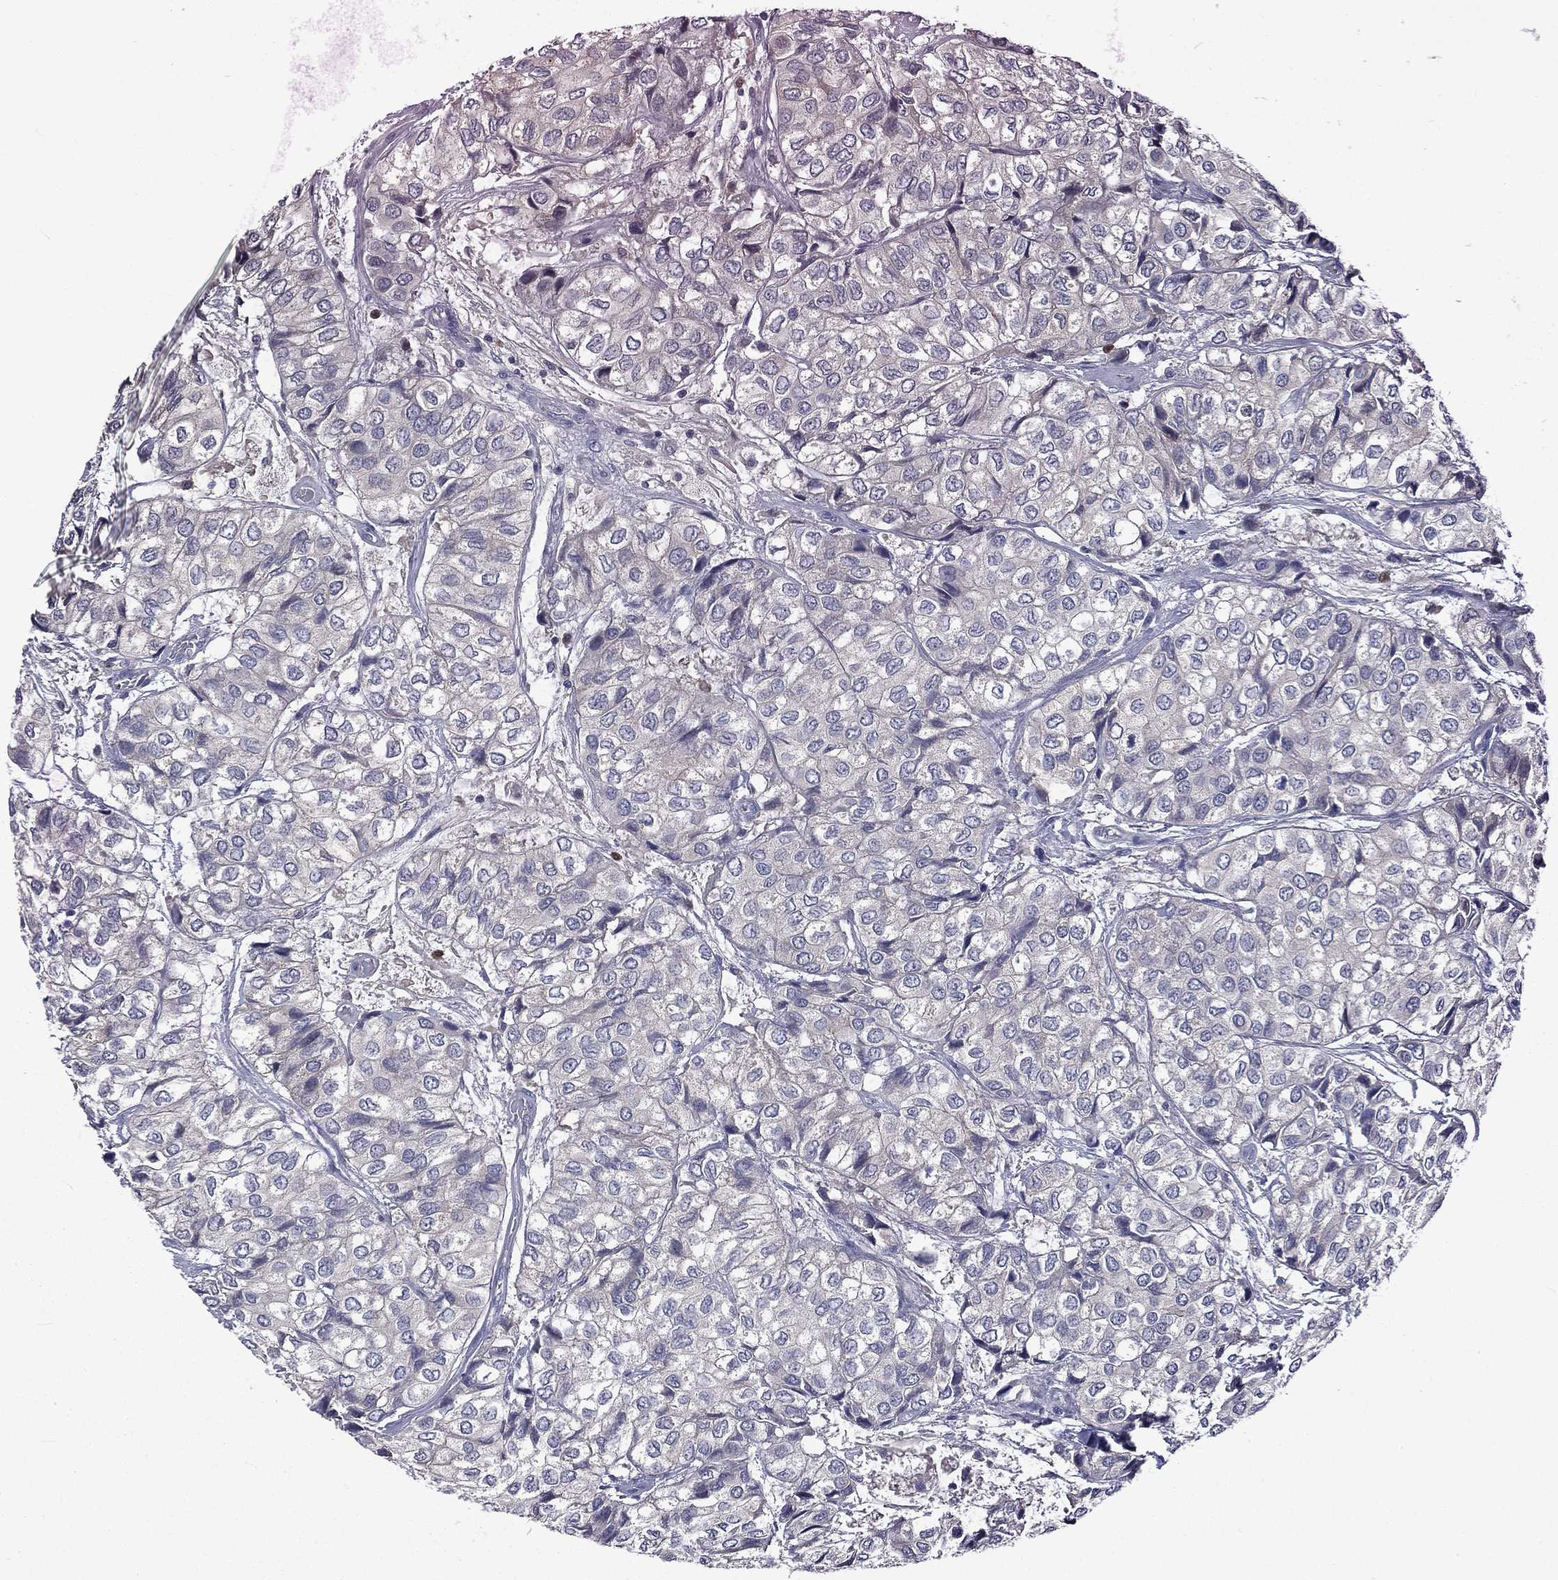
{"staining": {"intensity": "negative", "quantity": "none", "location": "none"}, "tissue": "urothelial cancer", "cell_type": "Tumor cells", "image_type": "cancer", "snomed": [{"axis": "morphology", "description": "Urothelial carcinoma, High grade"}, {"axis": "topography", "description": "Urinary bladder"}], "caption": "DAB (3,3'-diaminobenzidine) immunohistochemical staining of urothelial carcinoma (high-grade) shows no significant staining in tumor cells.", "gene": "CA12", "patient": {"sex": "male", "age": 73}}